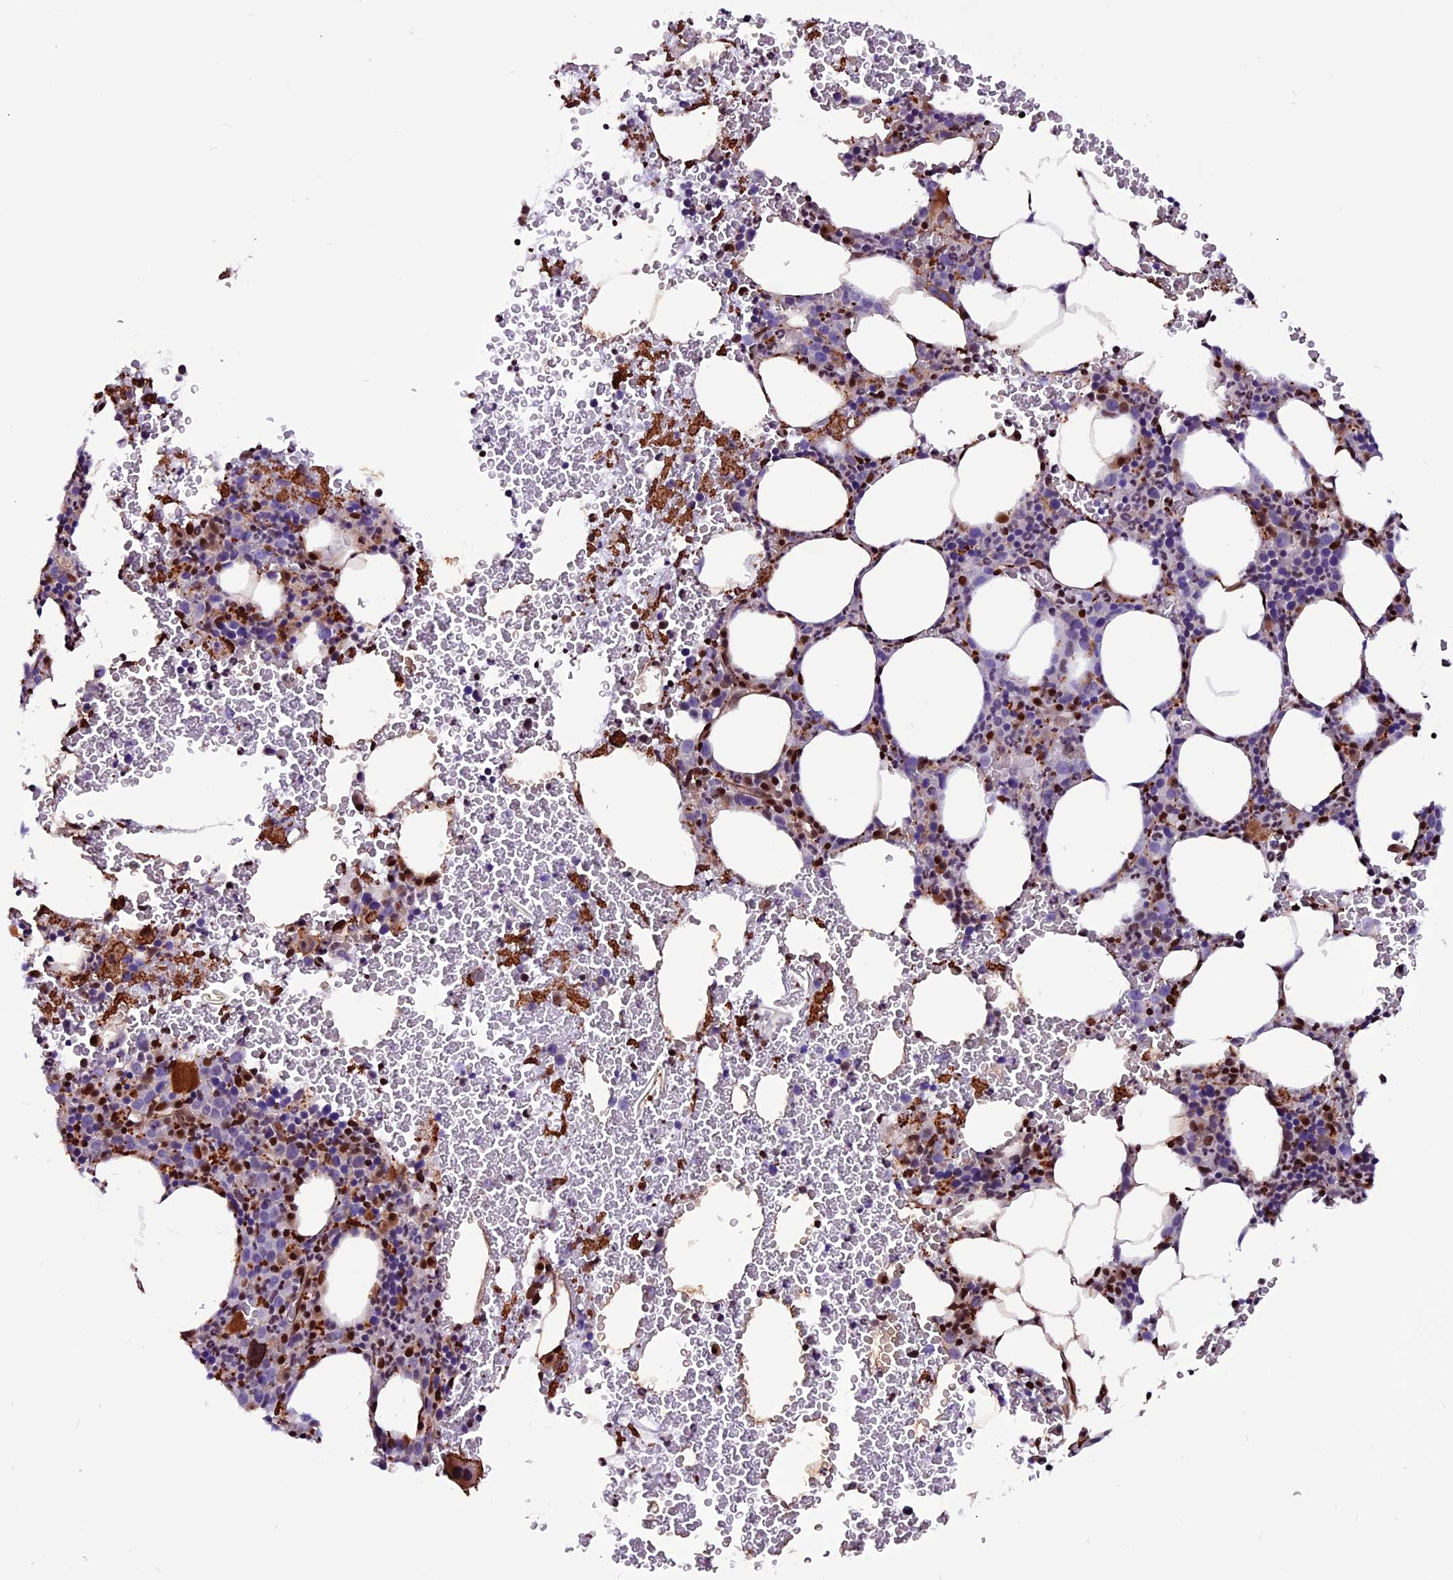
{"staining": {"intensity": "moderate", "quantity": "<25%", "location": "nuclear"}, "tissue": "bone marrow", "cell_type": "Hematopoietic cells", "image_type": "normal", "snomed": [{"axis": "morphology", "description": "Normal tissue, NOS"}, {"axis": "morphology", "description": "Inflammation, NOS"}, {"axis": "topography", "description": "Bone marrow"}], "caption": "Immunohistochemistry (IHC) micrograph of unremarkable human bone marrow stained for a protein (brown), which reveals low levels of moderate nuclear staining in approximately <25% of hematopoietic cells.", "gene": "RINL", "patient": {"sex": "female", "age": 78}}